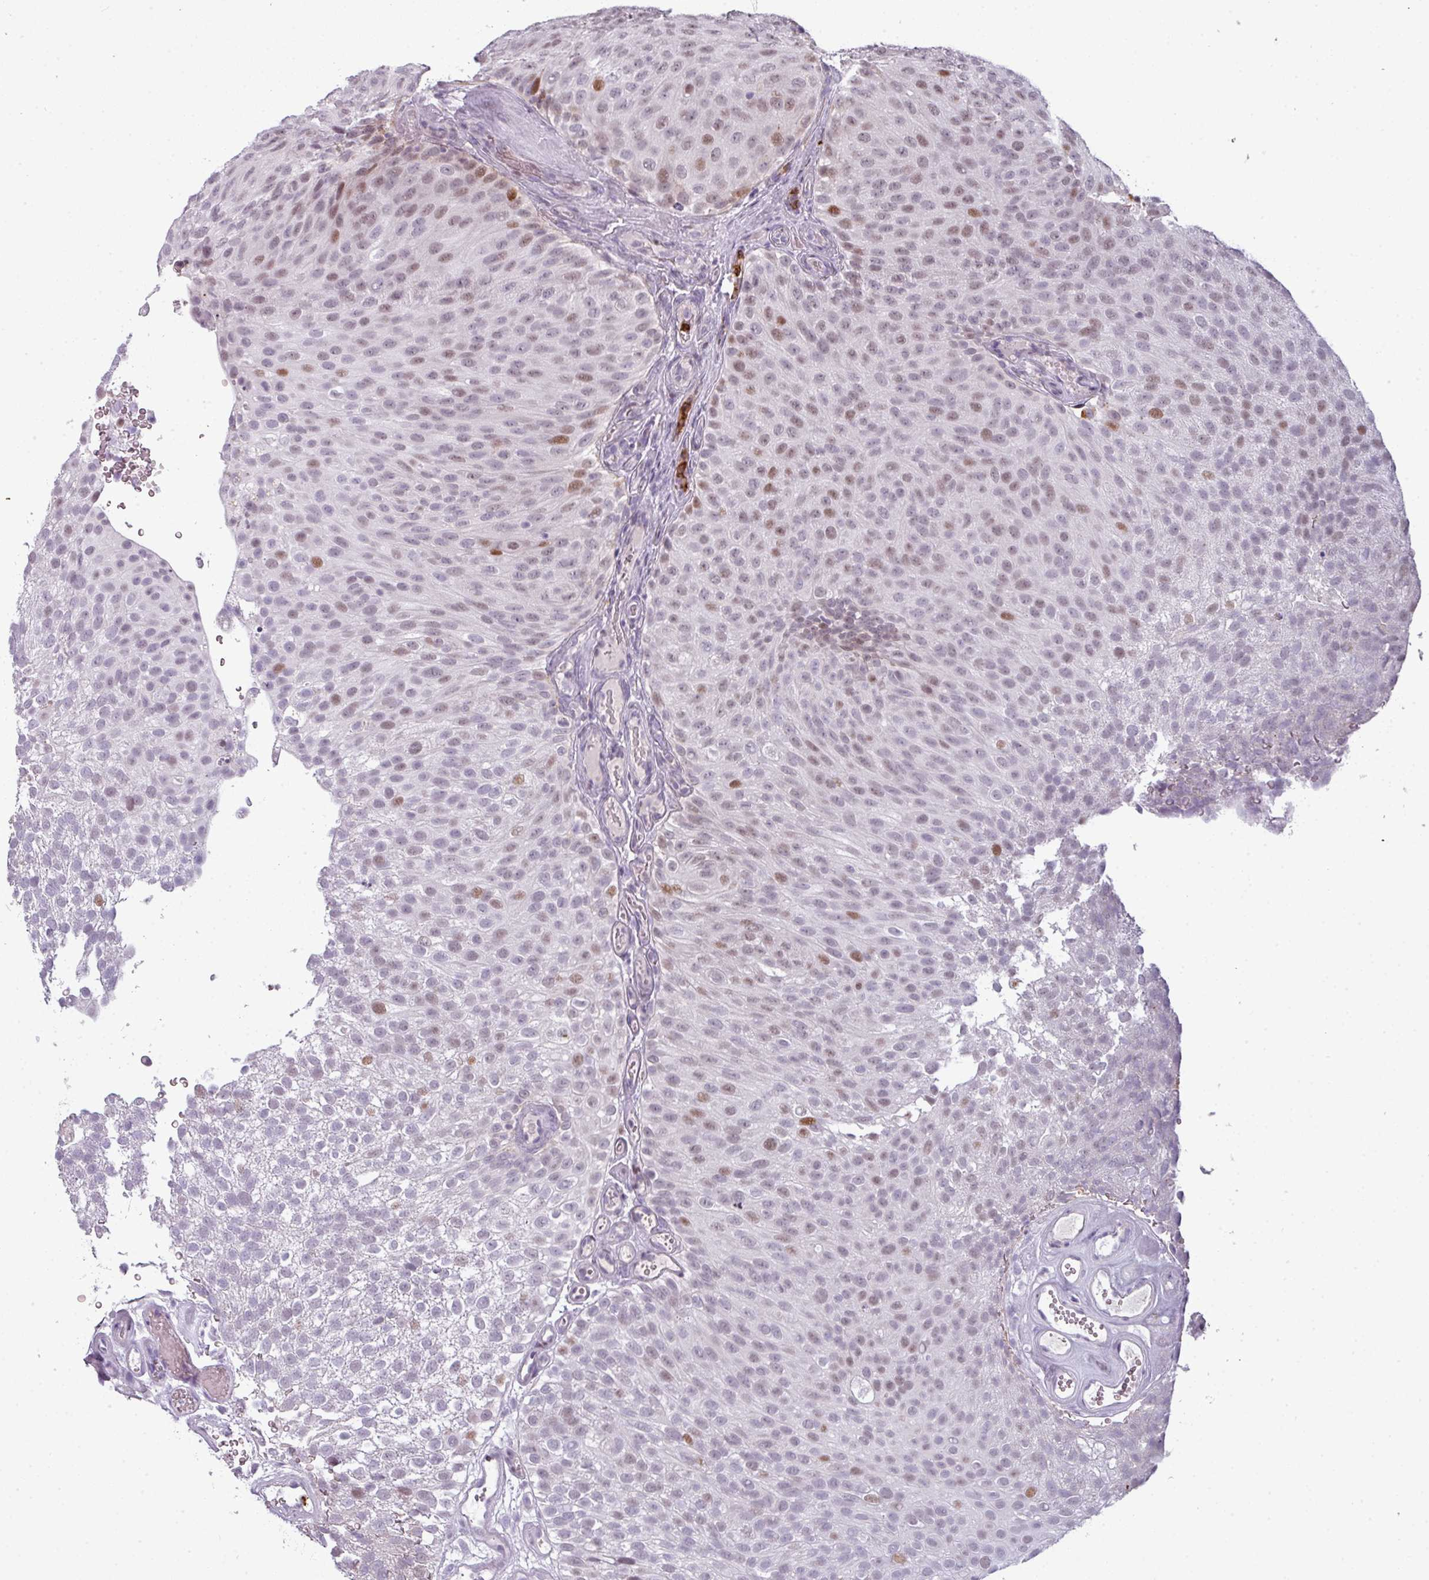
{"staining": {"intensity": "weak", "quantity": "<25%", "location": "nuclear"}, "tissue": "urothelial cancer", "cell_type": "Tumor cells", "image_type": "cancer", "snomed": [{"axis": "morphology", "description": "Urothelial carcinoma, Low grade"}, {"axis": "topography", "description": "Urinary bladder"}], "caption": "DAB immunohistochemical staining of human low-grade urothelial carcinoma reveals no significant staining in tumor cells.", "gene": "TMEFF1", "patient": {"sex": "male", "age": 78}}